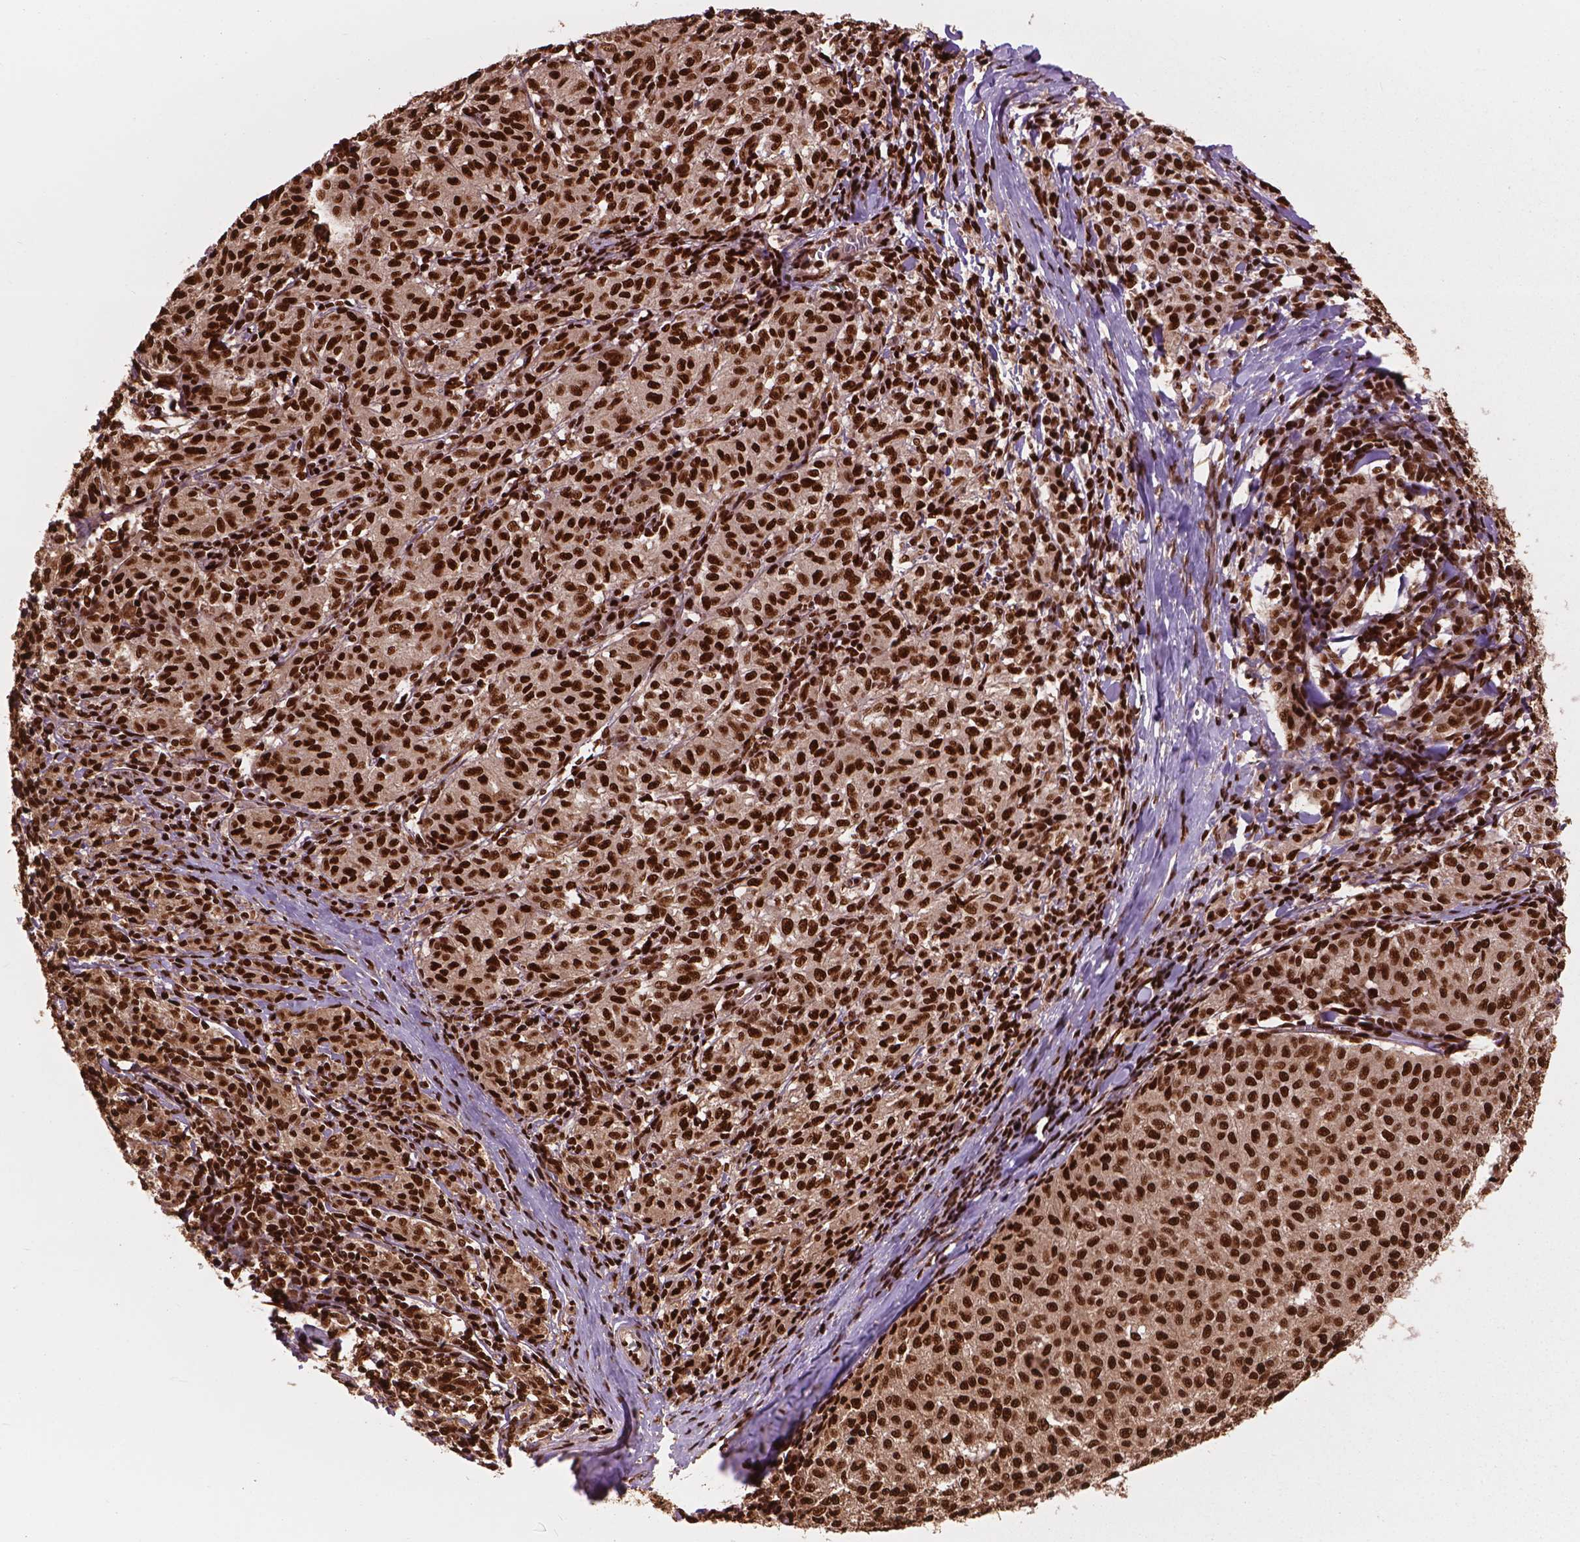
{"staining": {"intensity": "strong", "quantity": ">75%", "location": "nuclear"}, "tissue": "melanoma", "cell_type": "Tumor cells", "image_type": "cancer", "snomed": [{"axis": "morphology", "description": "Malignant melanoma, NOS"}, {"axis": "topography", "description": "Skin"}], "caption": "An IHC histopathology image of tumor tissue is shown. Protein staining in brown labels strong nuclear positivity in malignant melanoma within tumor cells.", "gene": "ANP32B", "patient": {"sex": "female", "age": 72}}